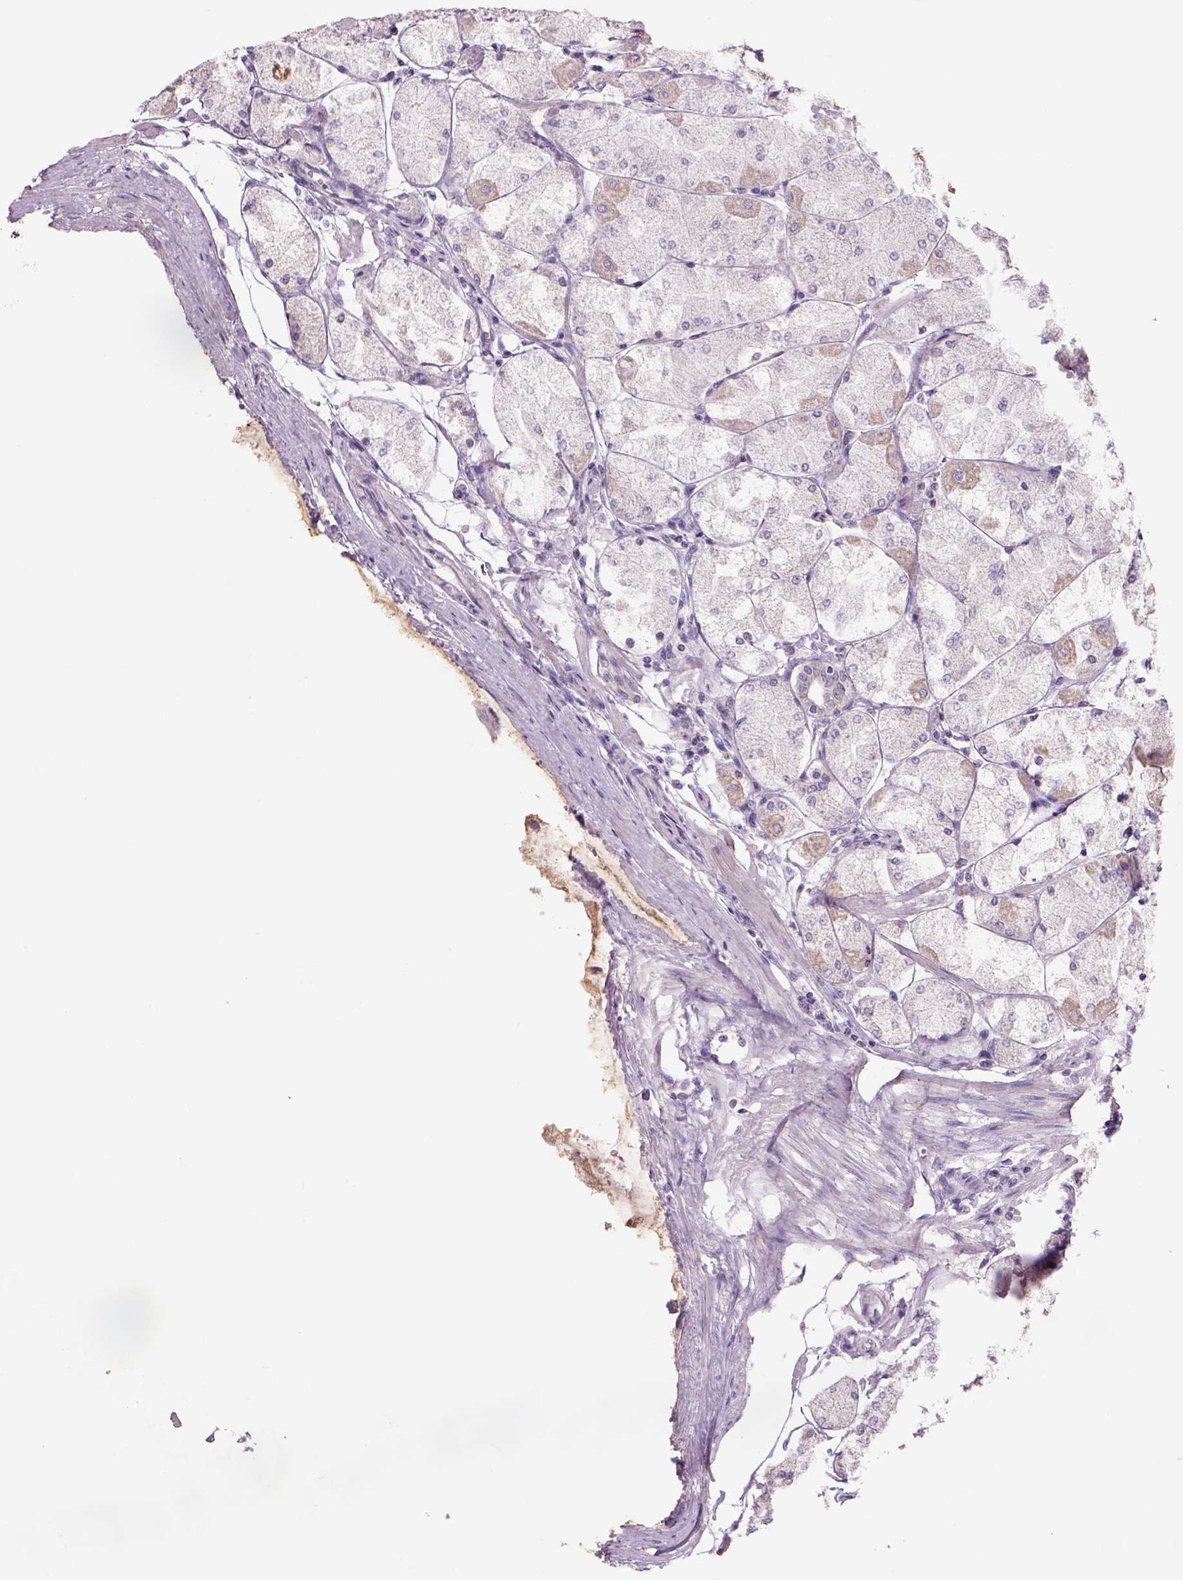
{"staining": {"intensity": "negative", "quantity": "none", "location": "none"}, "tissue": "stomach", "cell_type": "Glandular cells", "image_type": "normal", "snomed": [{"axis": "morphology", "description": "Normal tissue, NOS"}, {"axis": "topography", "description": "Stomach, upper"}], "caption": "This is a image of immunohistochemistry staining of normal stomach, which shows no expression in glandular cells. (DAB immunohistochemistry, high magnification).", "gene": "ADGRV1", "patient": {"sex": "male", "age": 60}}